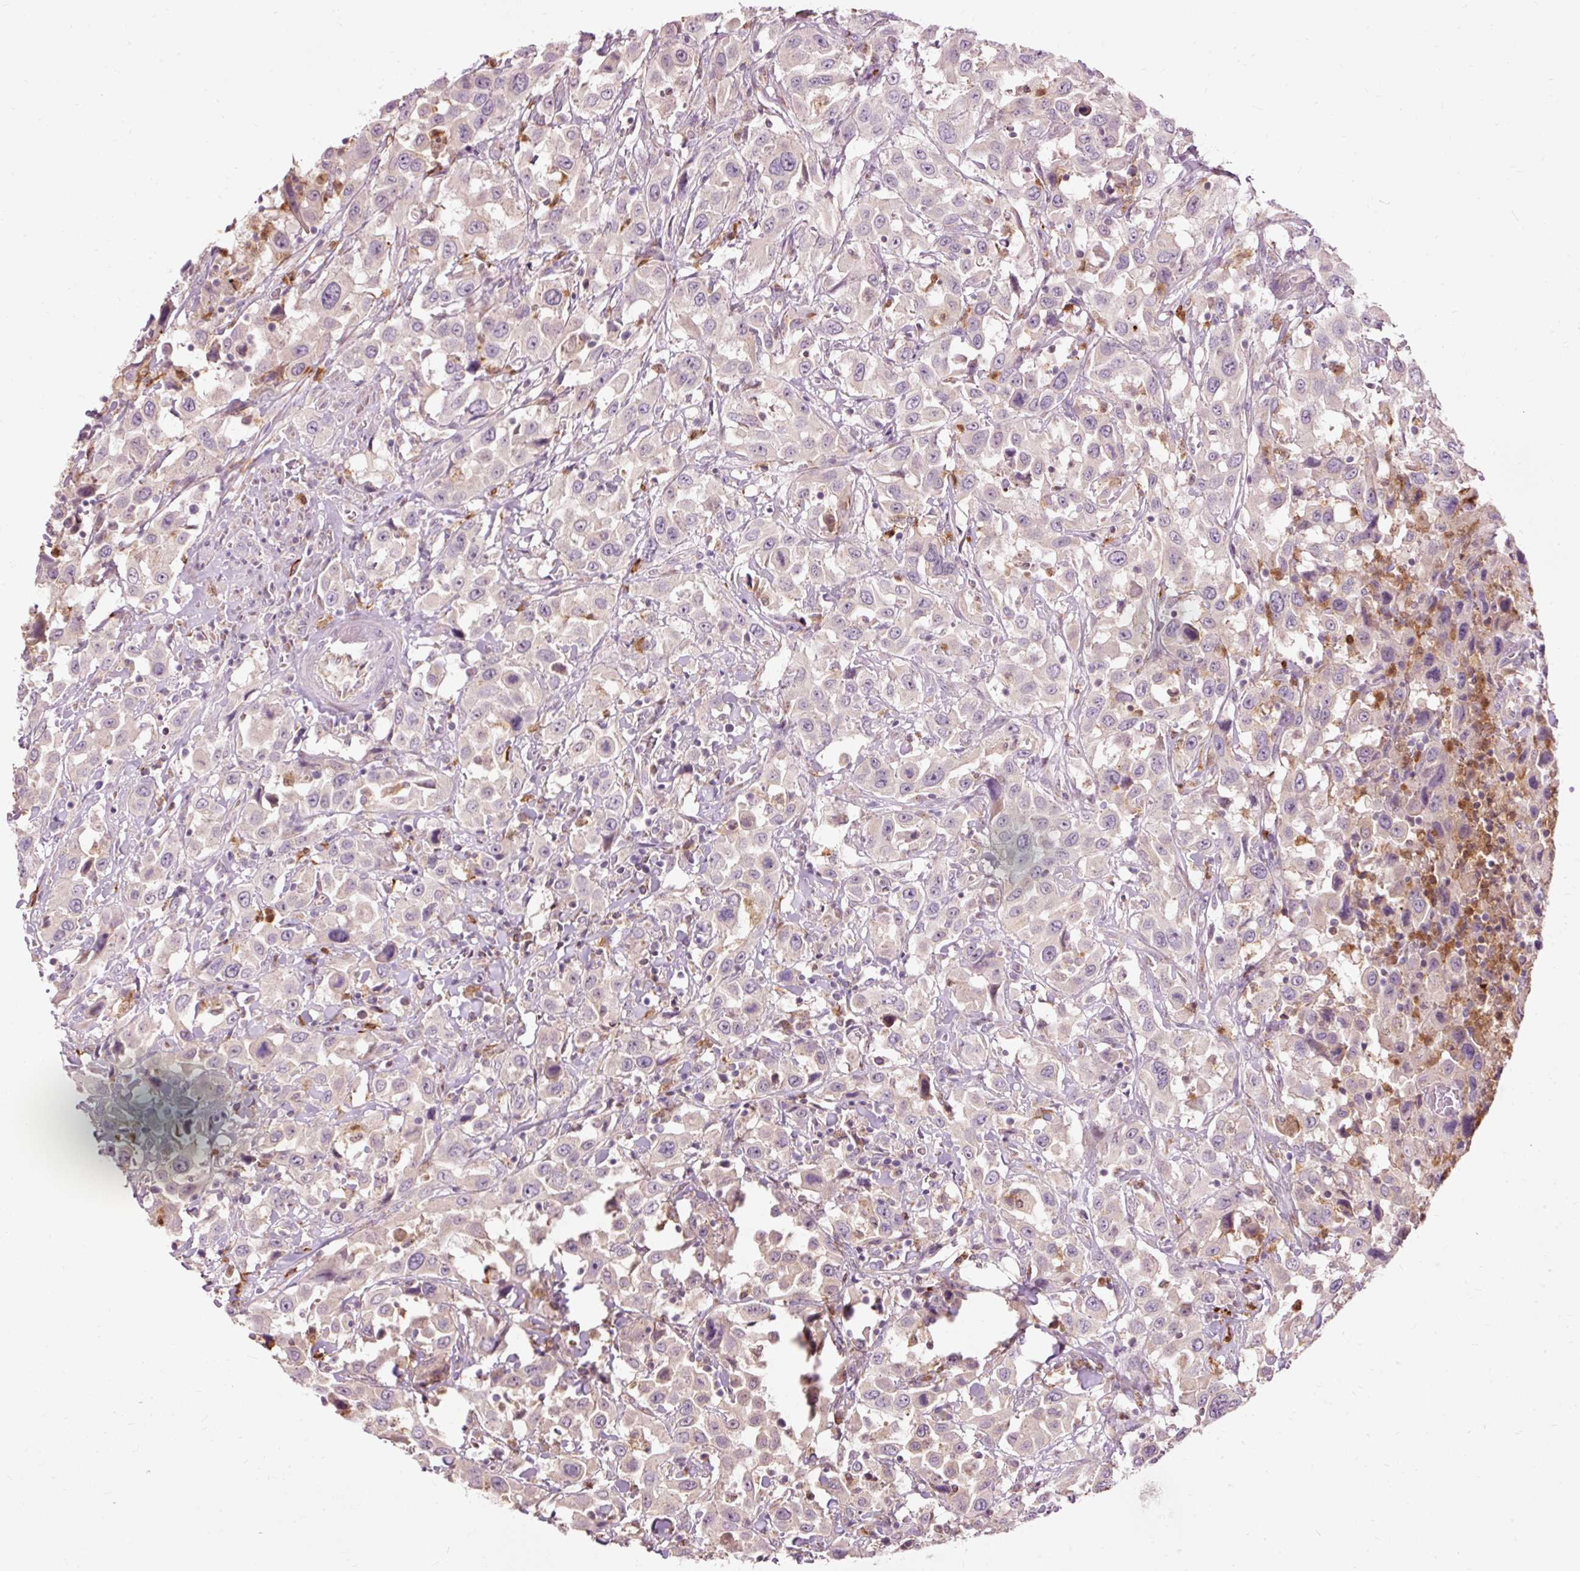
{"staining": {"intensity": "negative", "quantity": "none", "location": "none"}, "tissue": "urothelial cancer", "cell_type": "Tumor cells", "image_type": "cancer", "snomed": [{"axis": "morphology", "description": "Urothelial carcinoma, High grade"}, {"axis": "topography", "description": "Urinary bladder"}], "caption": "IHC of human high-grade urothelial carcinoma reveals no staining in tumor cells. (DAB immunohistochemistry (IHC), high magnification).", "gene": "PRDX5", "patient": {"sex": "male", "age": 61}}